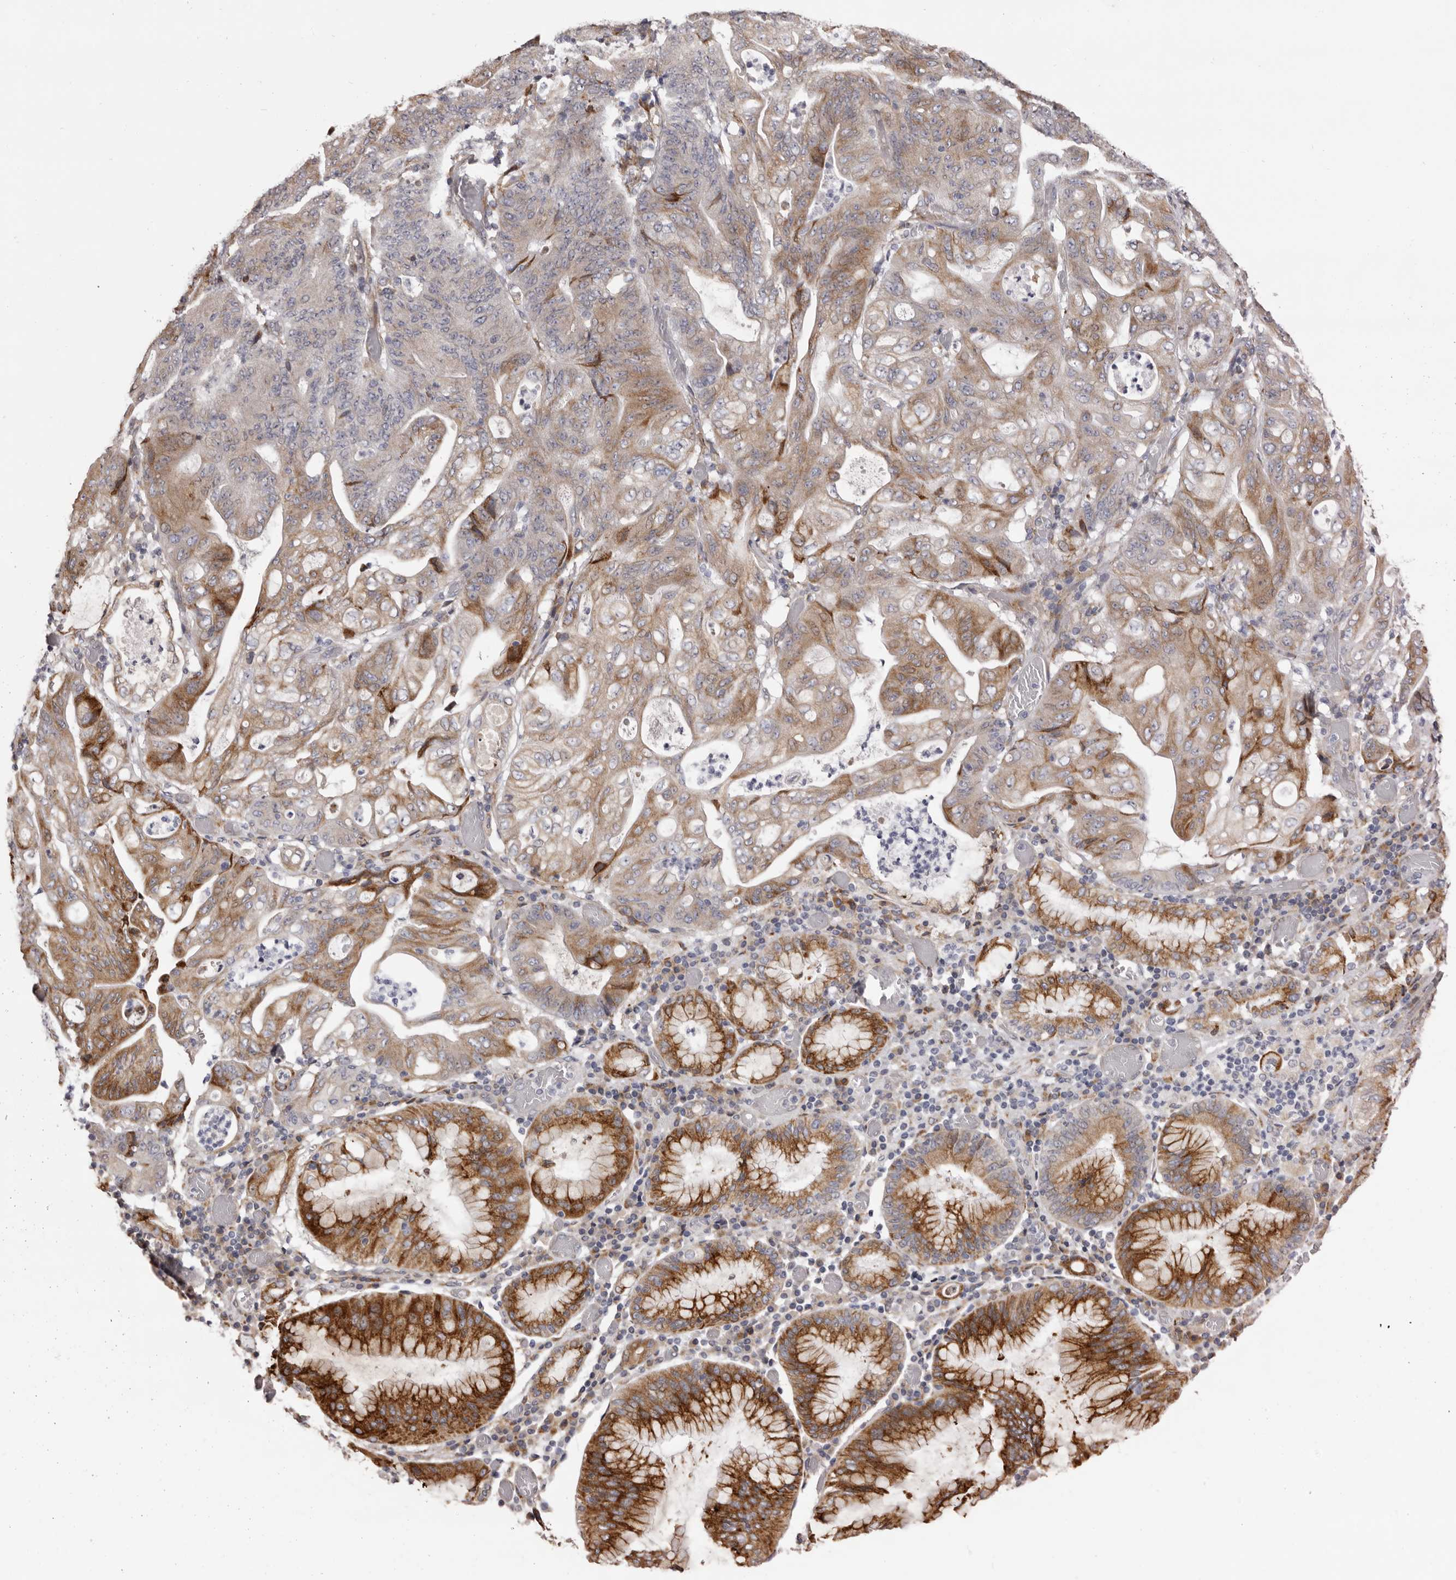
{"staining": {"intensity": "moderate", "quantity": ">75%", "location": "cytoplasmic/membranous"}, "tissue": "stomach cancer", "cell_type": "Tumor cells", "image_type": "cancer", "snomed": [{"axis": "morphology", "description": "Adenocarcinoma, NOS"}, {"axis": "topography", "description": "Stomach"}], "caption": "Tumor cells reveal medium levels of moderate cytoplasmic/membranous positivity in about >75% of cells in human adenocarcinoma (stomach).", "gene": "PIGX", "patient": {"sex": "female", "age": 73}}